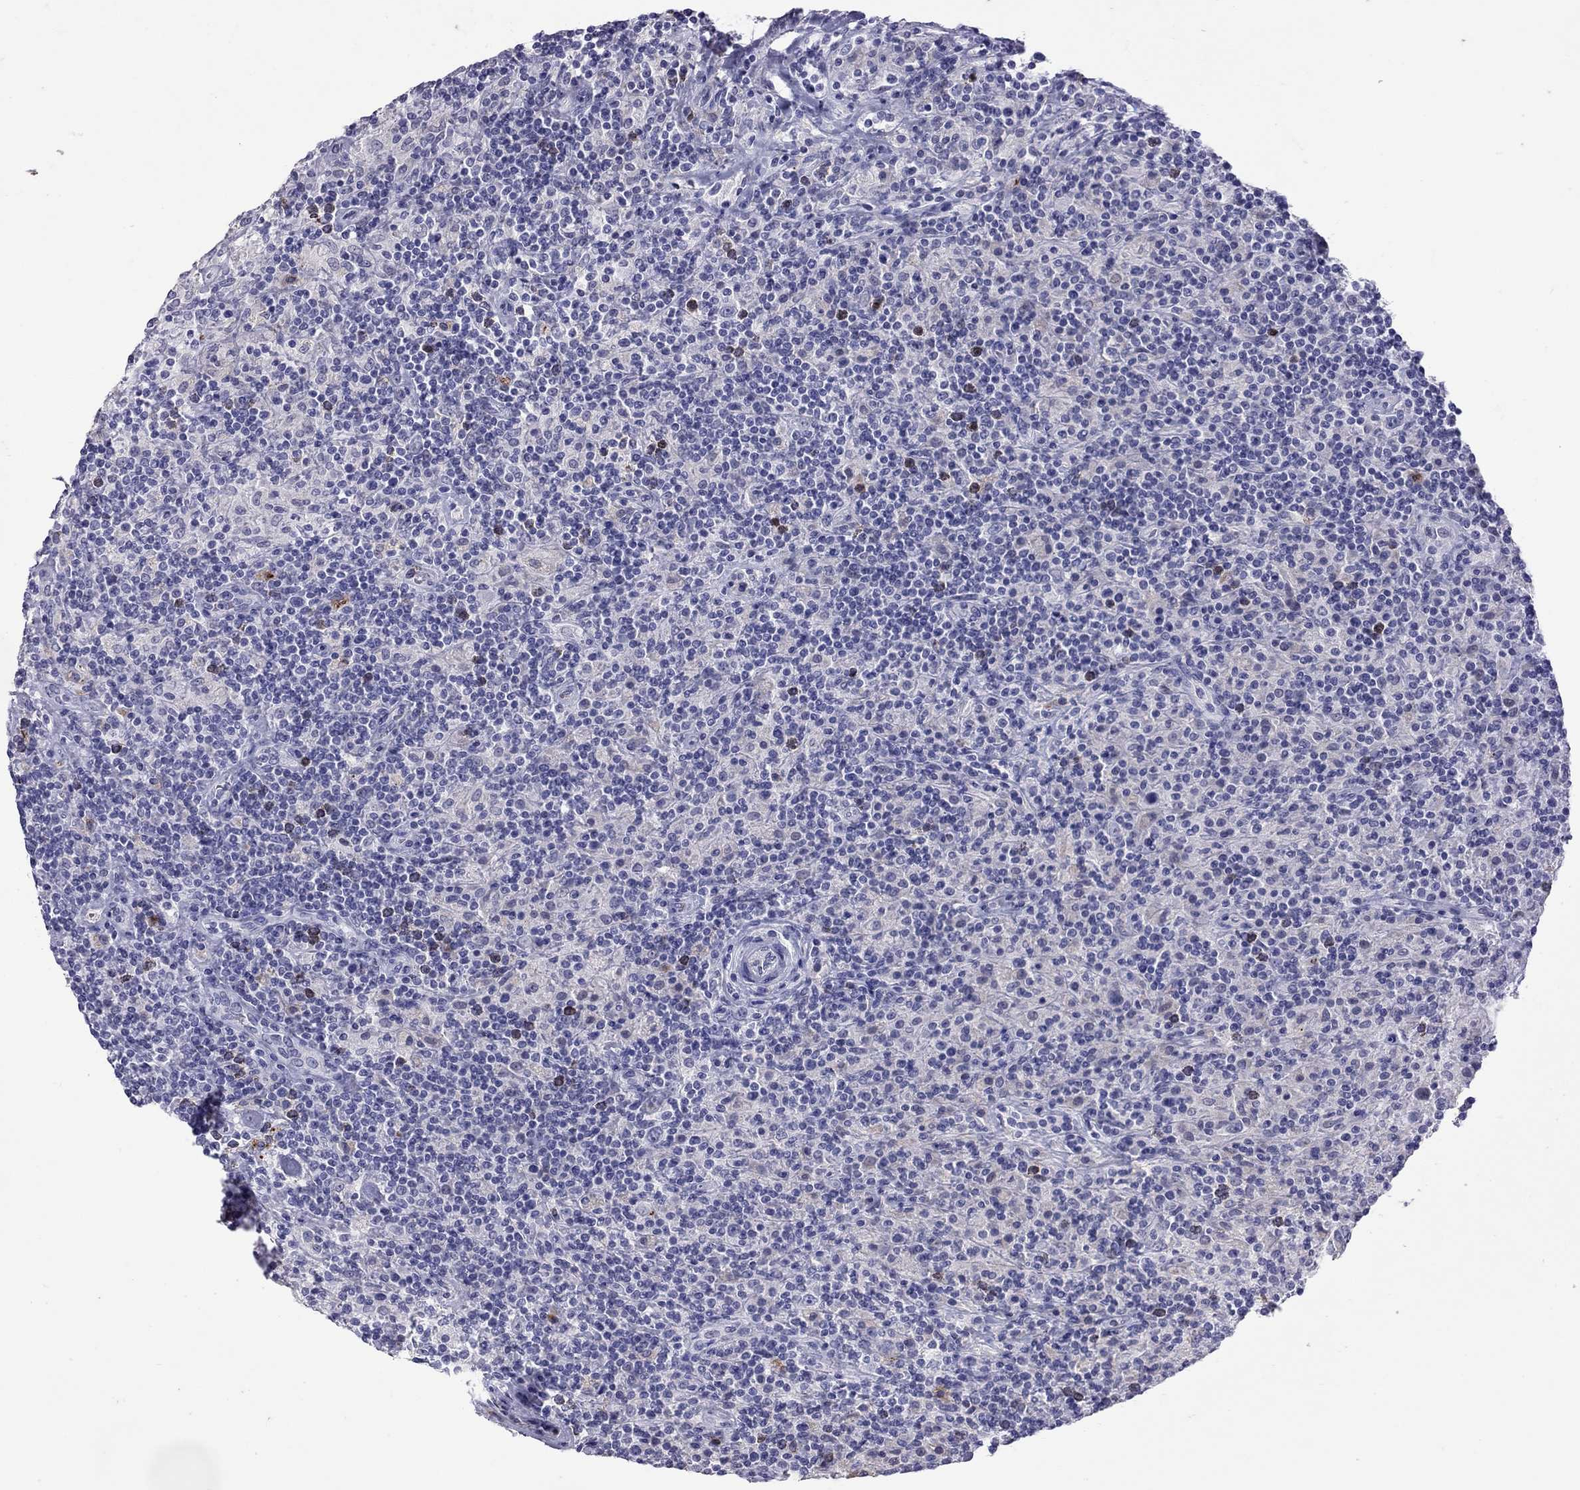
{"staining": {"intensity": "negative", "quantity": "none", "location": "none"}, "tissue": "lymphoma", "cell_type": "Tumor cells", "image_type": "cancer", "snomed": [{"axis": "morphology", "description": "Hodgkin's disease, NOS"}, {"axis": "topography", "description": "Lymph node"}], "caption": "DAB immunohistochemical staining of human Hodgkin's disease demonstrates no significant expression in tumor cells.", "gene": "SLAMF1", "patient": {"sex": "male", "age": 70}}